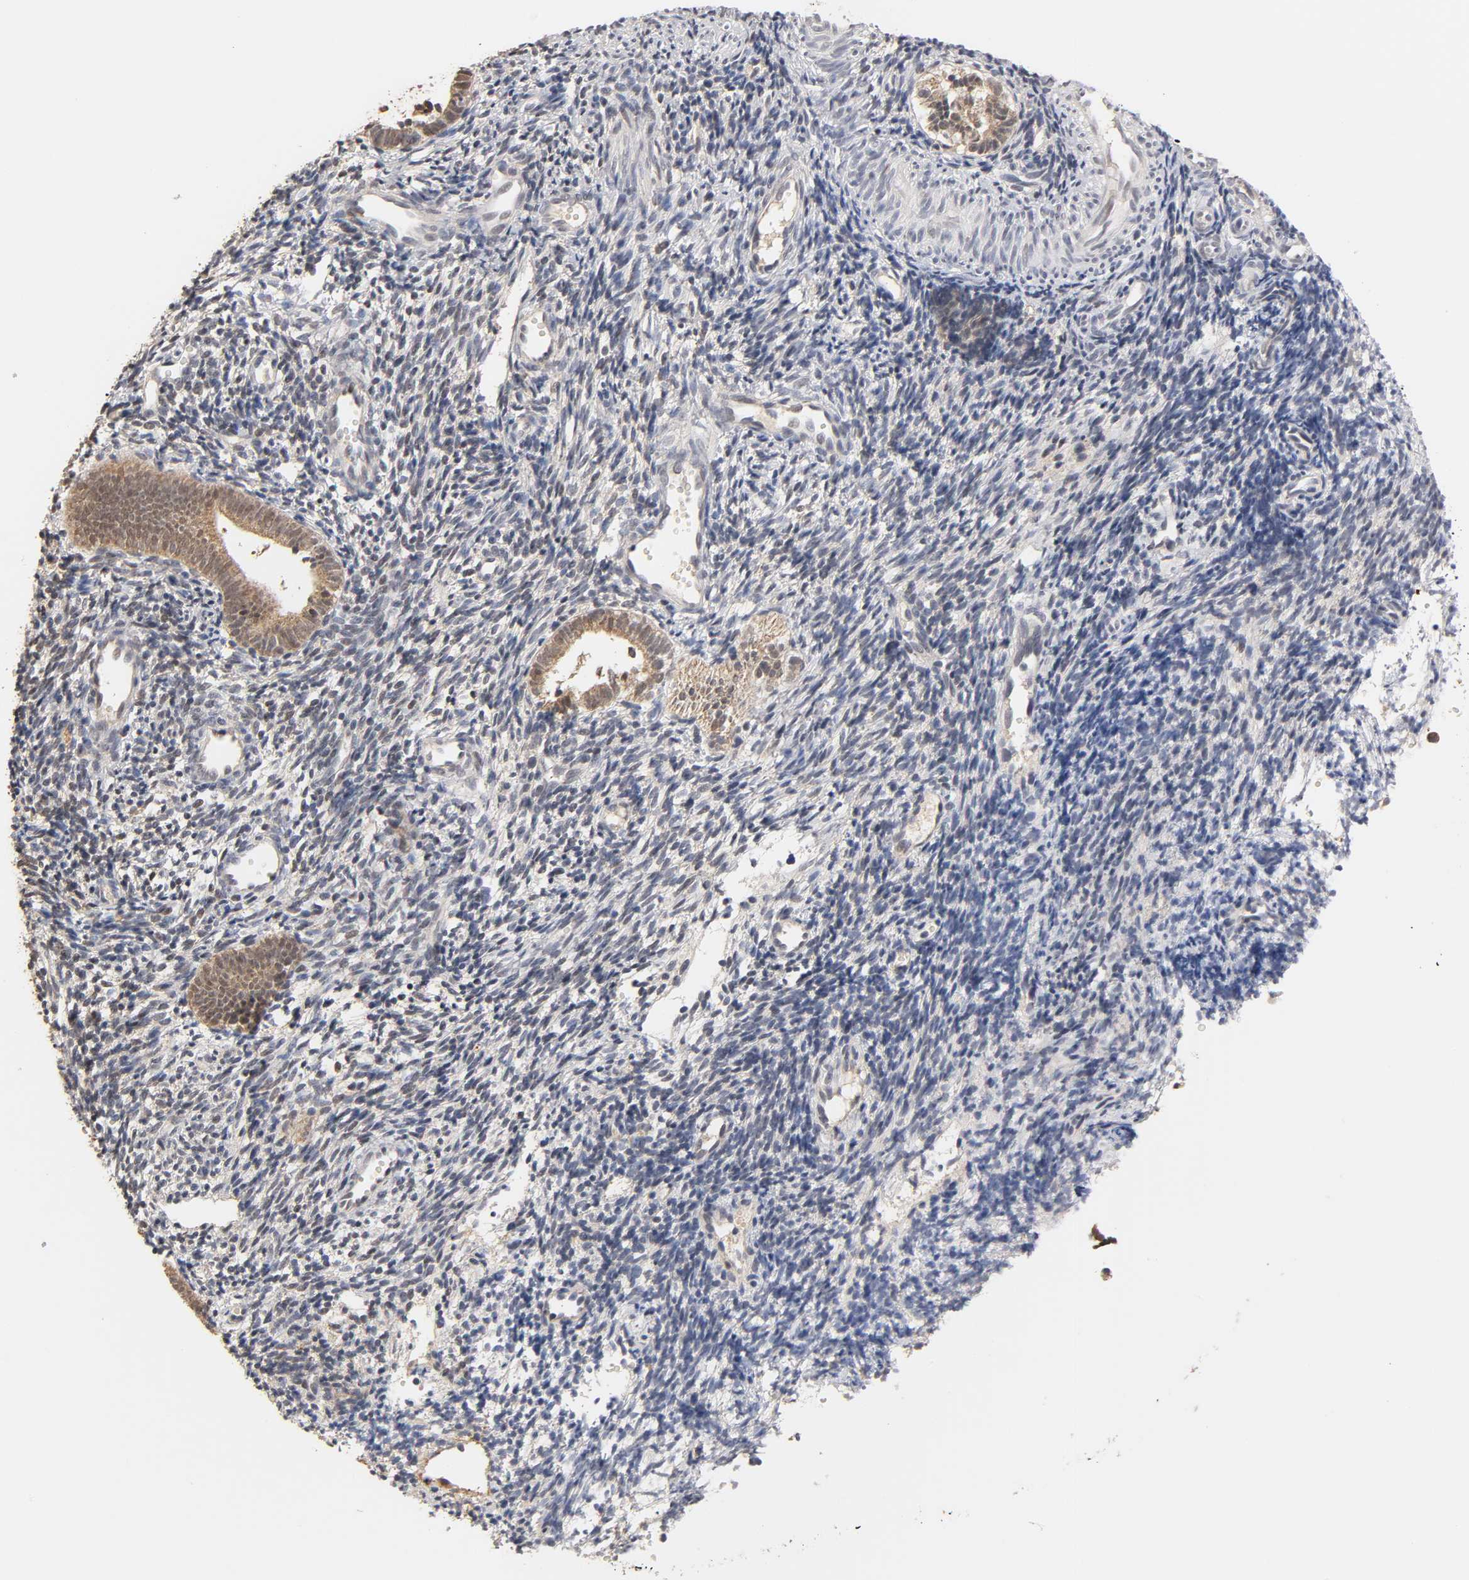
{"staining": {"intensity": "moderate", "quantity": ">75%", "location": "cytoplasmic/membranous"}, "tissue": "endometrium", "cell_type": "Cells in endometrial stroma", "image_type": "normal", "snomed": [{"axis": "morphology", "description": "Normal tissue, NOS"}, {"axis": "topography", "description": "Uterus"}, {"axis": "topography", "description": "Endometrium"}], "caption": "High-magnification brightfield microscopy of unremarkable endometrium stained with DAB (brown) and counterstained with hematoxylin (blue). cells in endometrial stroma exhibit moderate cytoplasmic/membranous expression is appreciated in about>75% of cells.", "gene": "GSTZ1", "patient": {"sex": "female", "age": 33}}